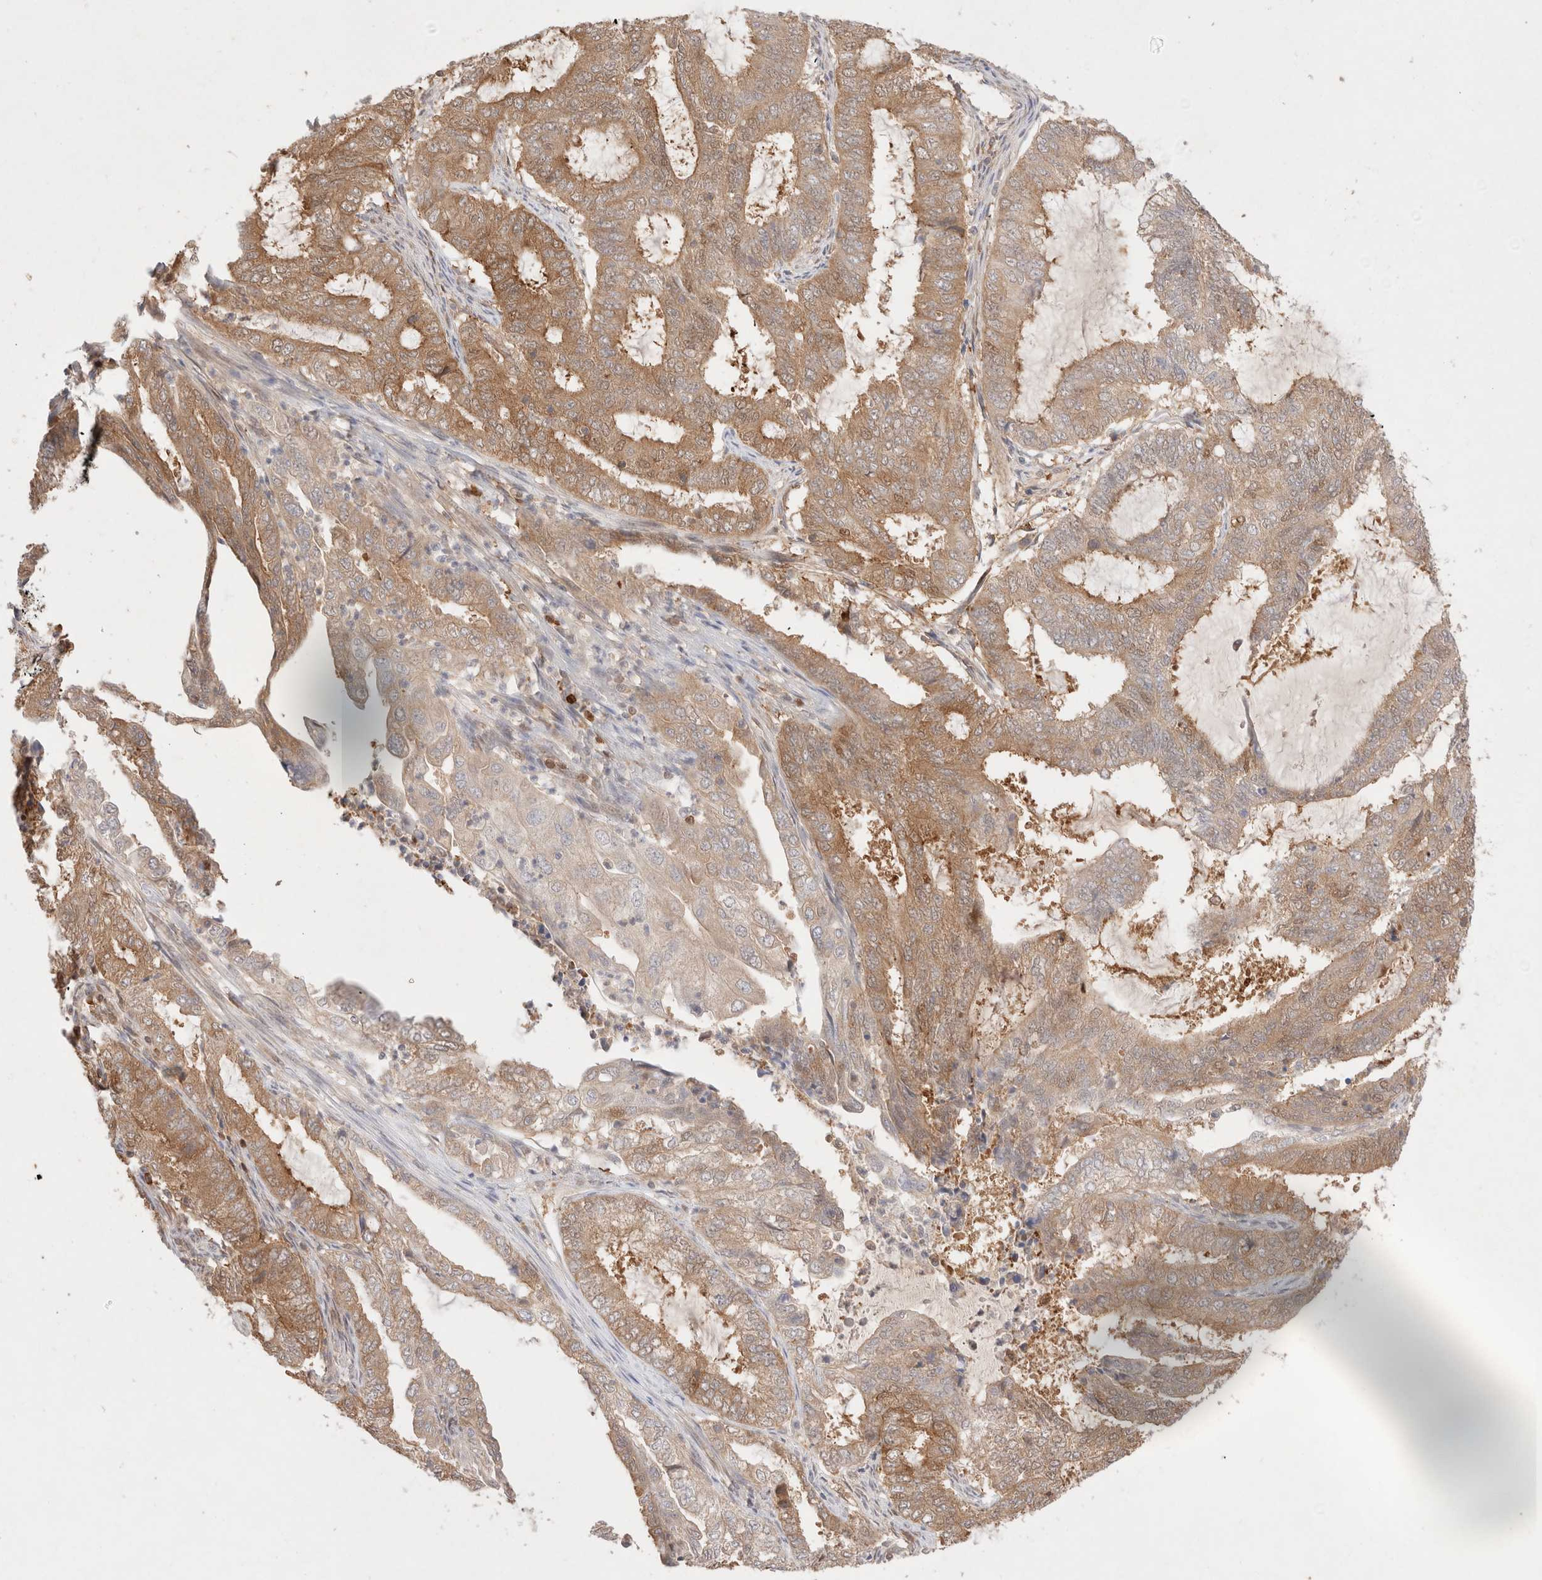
{"staining": {"intensity": "moderate", "quantity": ">75%", "location": "cytoplasmic/membranous"}, "tissue": "endometrial cancer", "cell_type": "Tumor cells", "image_type": "cancer", "snomed": [{"axis": "morphology", "description": "Adenocarcinoma, NOS"}, {"axis": "topography", "description": "Endometrium"}], "caption": "This is a photomicrograph of IHC staining of adenocarcinoma (endometrial), which shows moderate staining in the cytoplasmic/membranous of tumor cells.", "gene": "STARD10", "patient": {"sex": "female", "age": 51}}